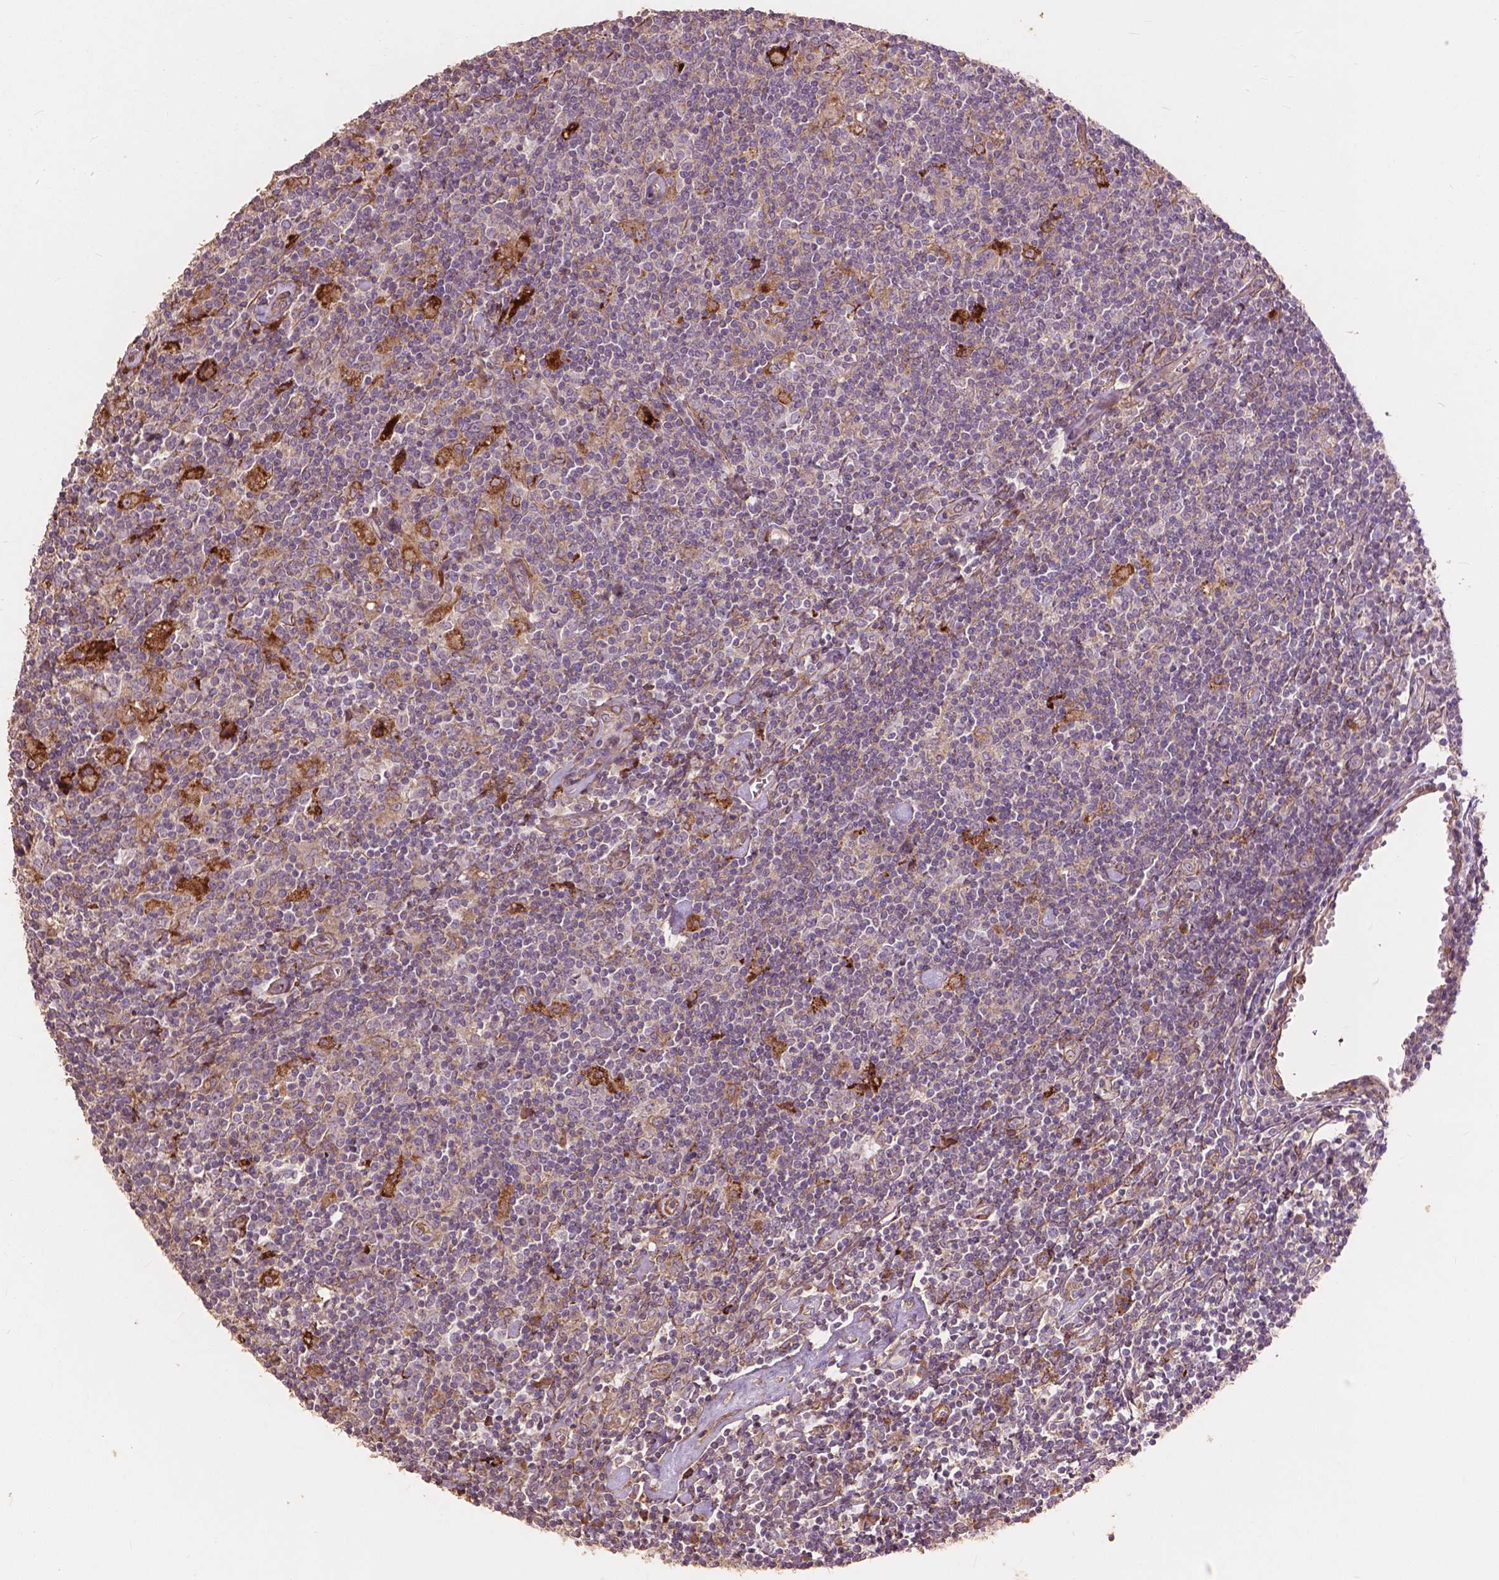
{"staining": {"intensity": "negative", "quantity": "none", "location": "none"}, "tissue": "lymphoma", "cell_type": "Tumor cells", "image_type": "cancer", "snomed": [{"axis": "morphology", "description": "Hodgkin's disease, NOS"}, {"axis": "topography", "description": "Lymph node"}], "caption": "Protein analysis of lymphoma displays no significant staining in tumor cells. (DAB immunohistochemistry (IHC), high magnification).", "gene": "FNIP1", "patient": {"sex": "male", "age": 40}}